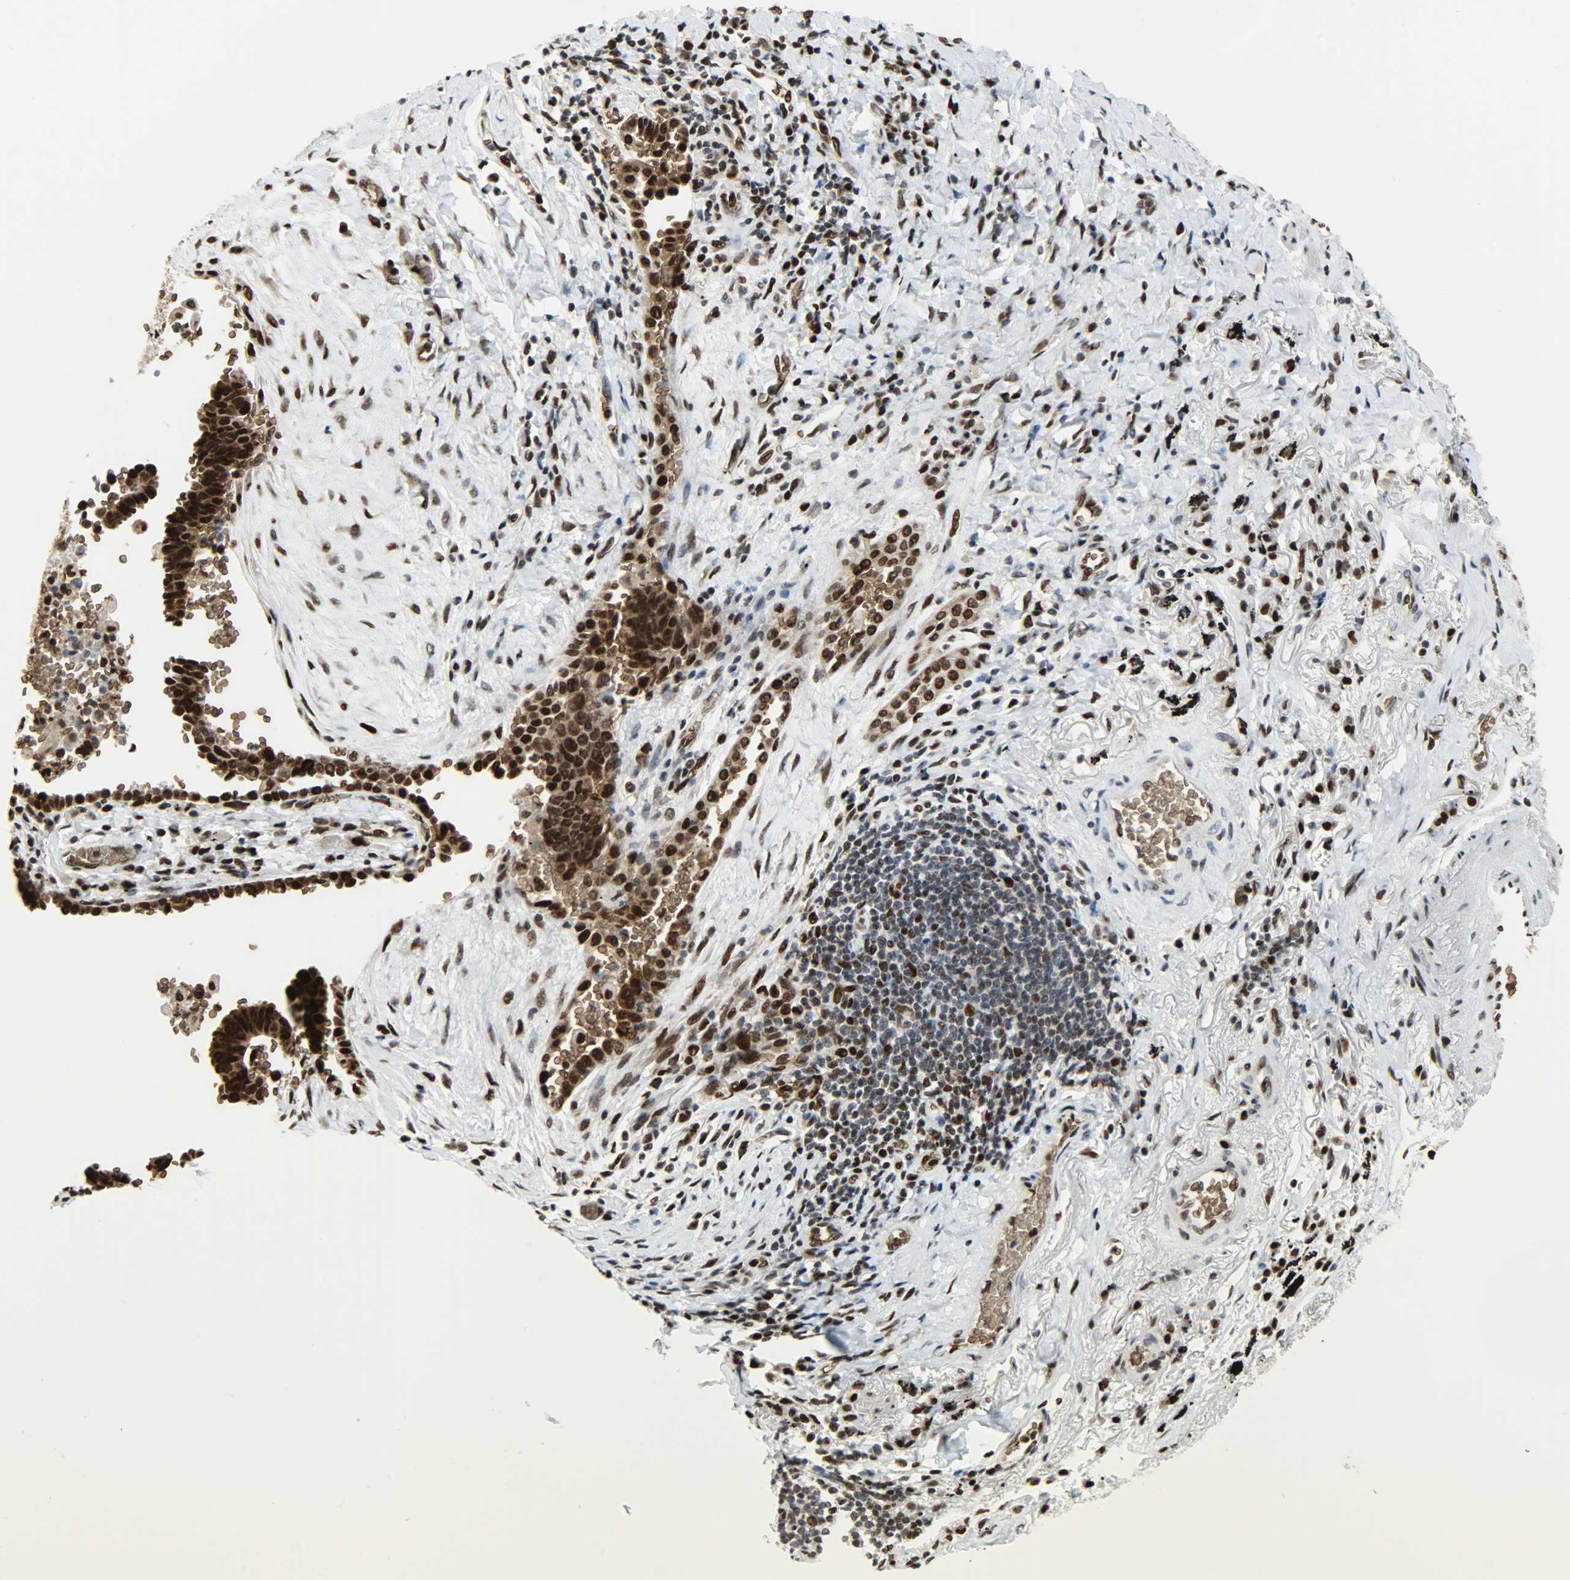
{"staining": {"intensity": "strong", "quantity": ">75%", "location": "cytoplasmic/membranous,nuclear"}, "tissue": "lung cancer", "cell_type": "Tumor cells", "image_type": "cancer", "snomed": [{"axis": "morphology", "description": "Adenocarcinoma, NOS"}, {"axis": "topography", "description": "Lung"}], "caption": "High-magnification brightfield microscopy of lung adenocarcinoma stained with DAB (brown) and counterstained with hematoxylin (blue). tumor cells exhibit strong cytoplasmic/membranous and nuclear staining is seen in approximately>75% of cells.", "gene": "SNAI1", "patient": {"sex": "female", "age": 64}}